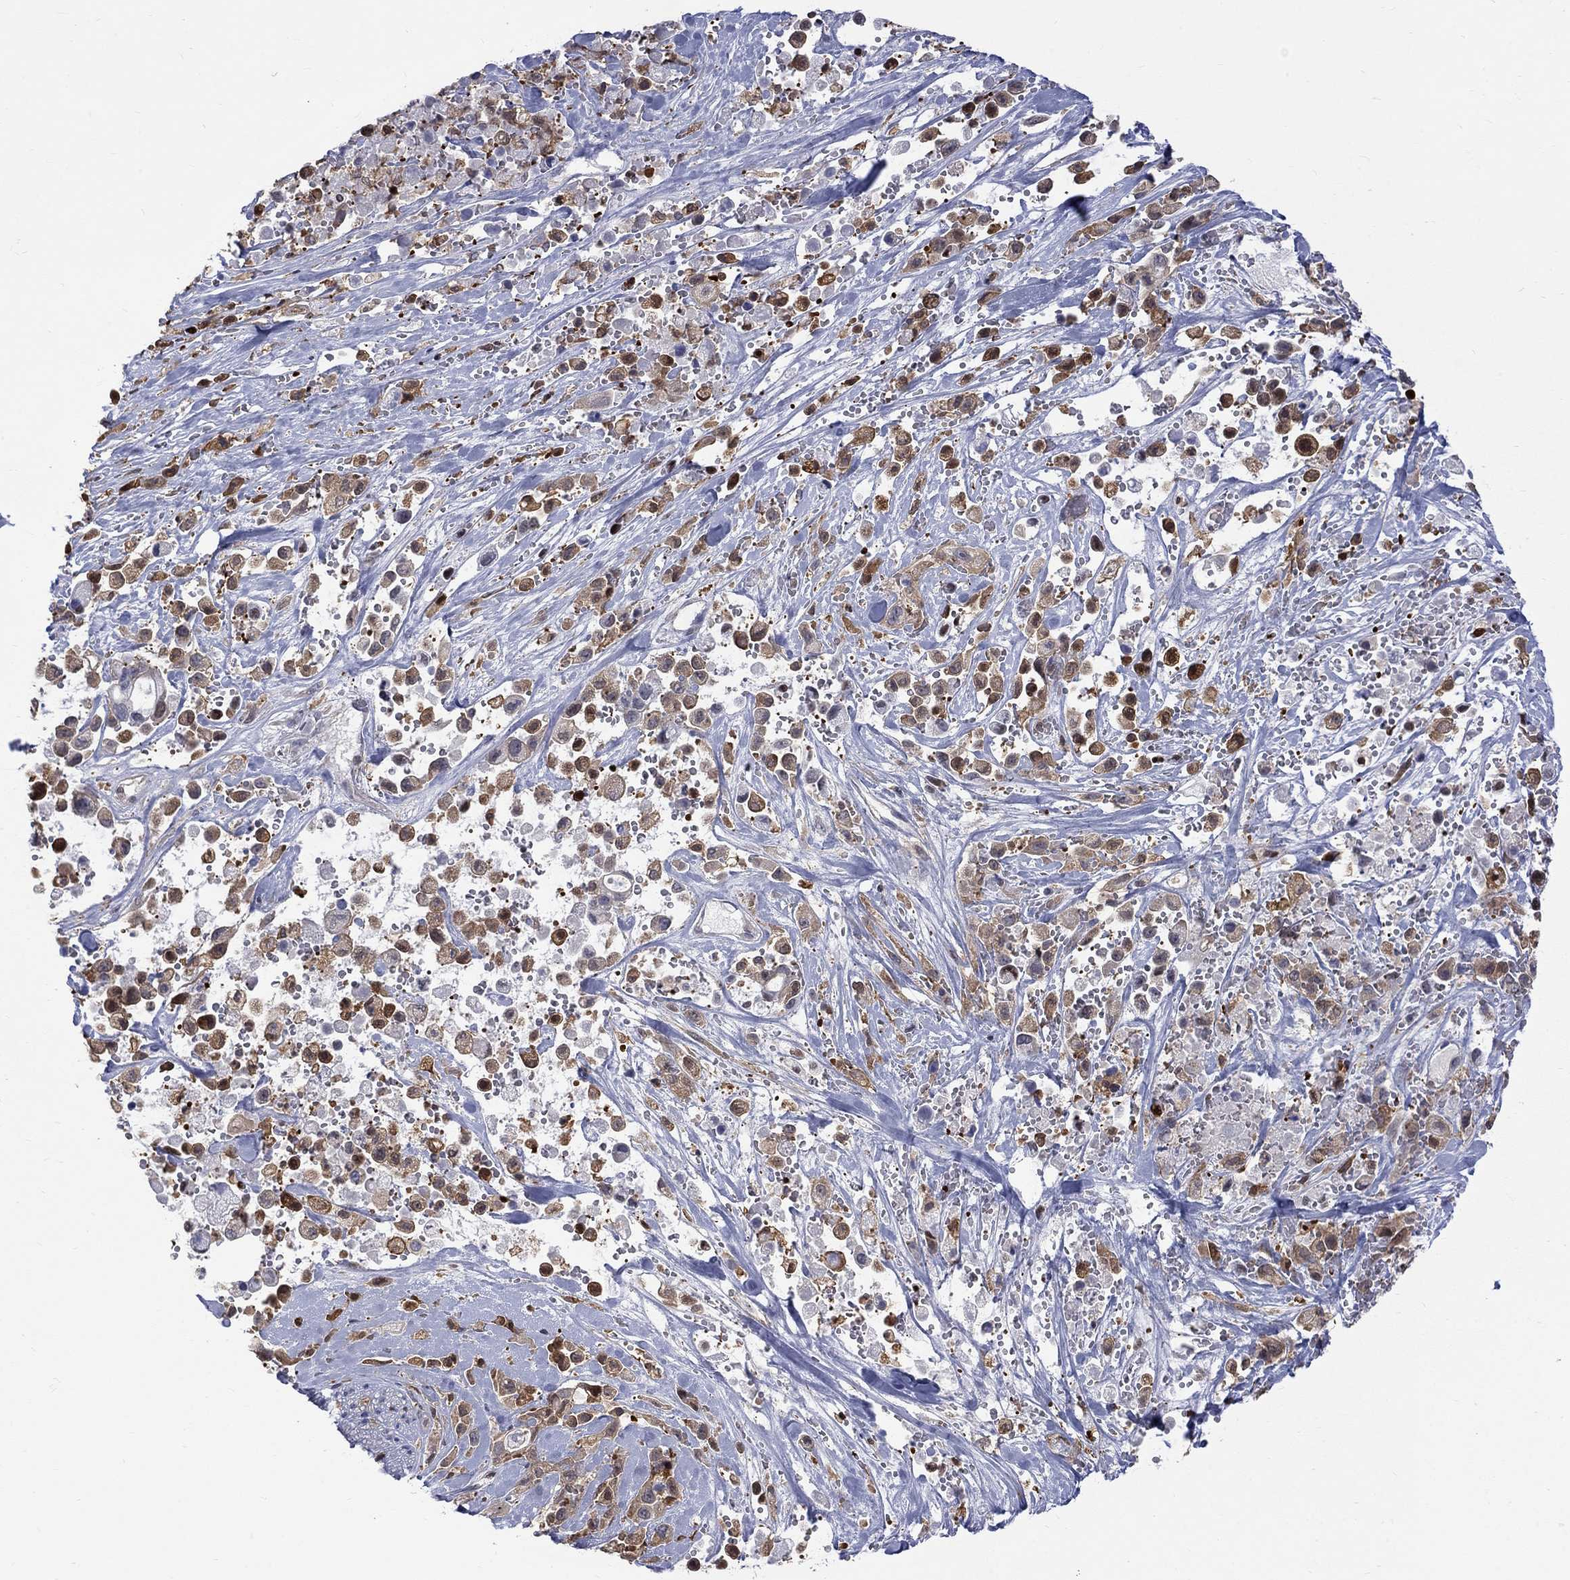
{"staining": {"intensity": "moderate", "quantity": ">75%", "location": "cytoplasmic/membranous"}, "tissue": "pancreatic cancer", "cell_type": "Tumor cells", "image_type": "cancer", "snomed": [{"axis": "morphology", "description": "Adenocarcinoma, NOS"}, {"axis": "topography", "description": "Pancreas"}], "caption": "Pancreatic adenocarcinoma stained with DAB (3,3'-diaminobenzidine) IHC demonstrates medium levels of moderate cytoplasmic/membranous staining in about >75% of tumor cells.", "gene": "HKDC1", "patient": {"sex": "male", "age": 44}}